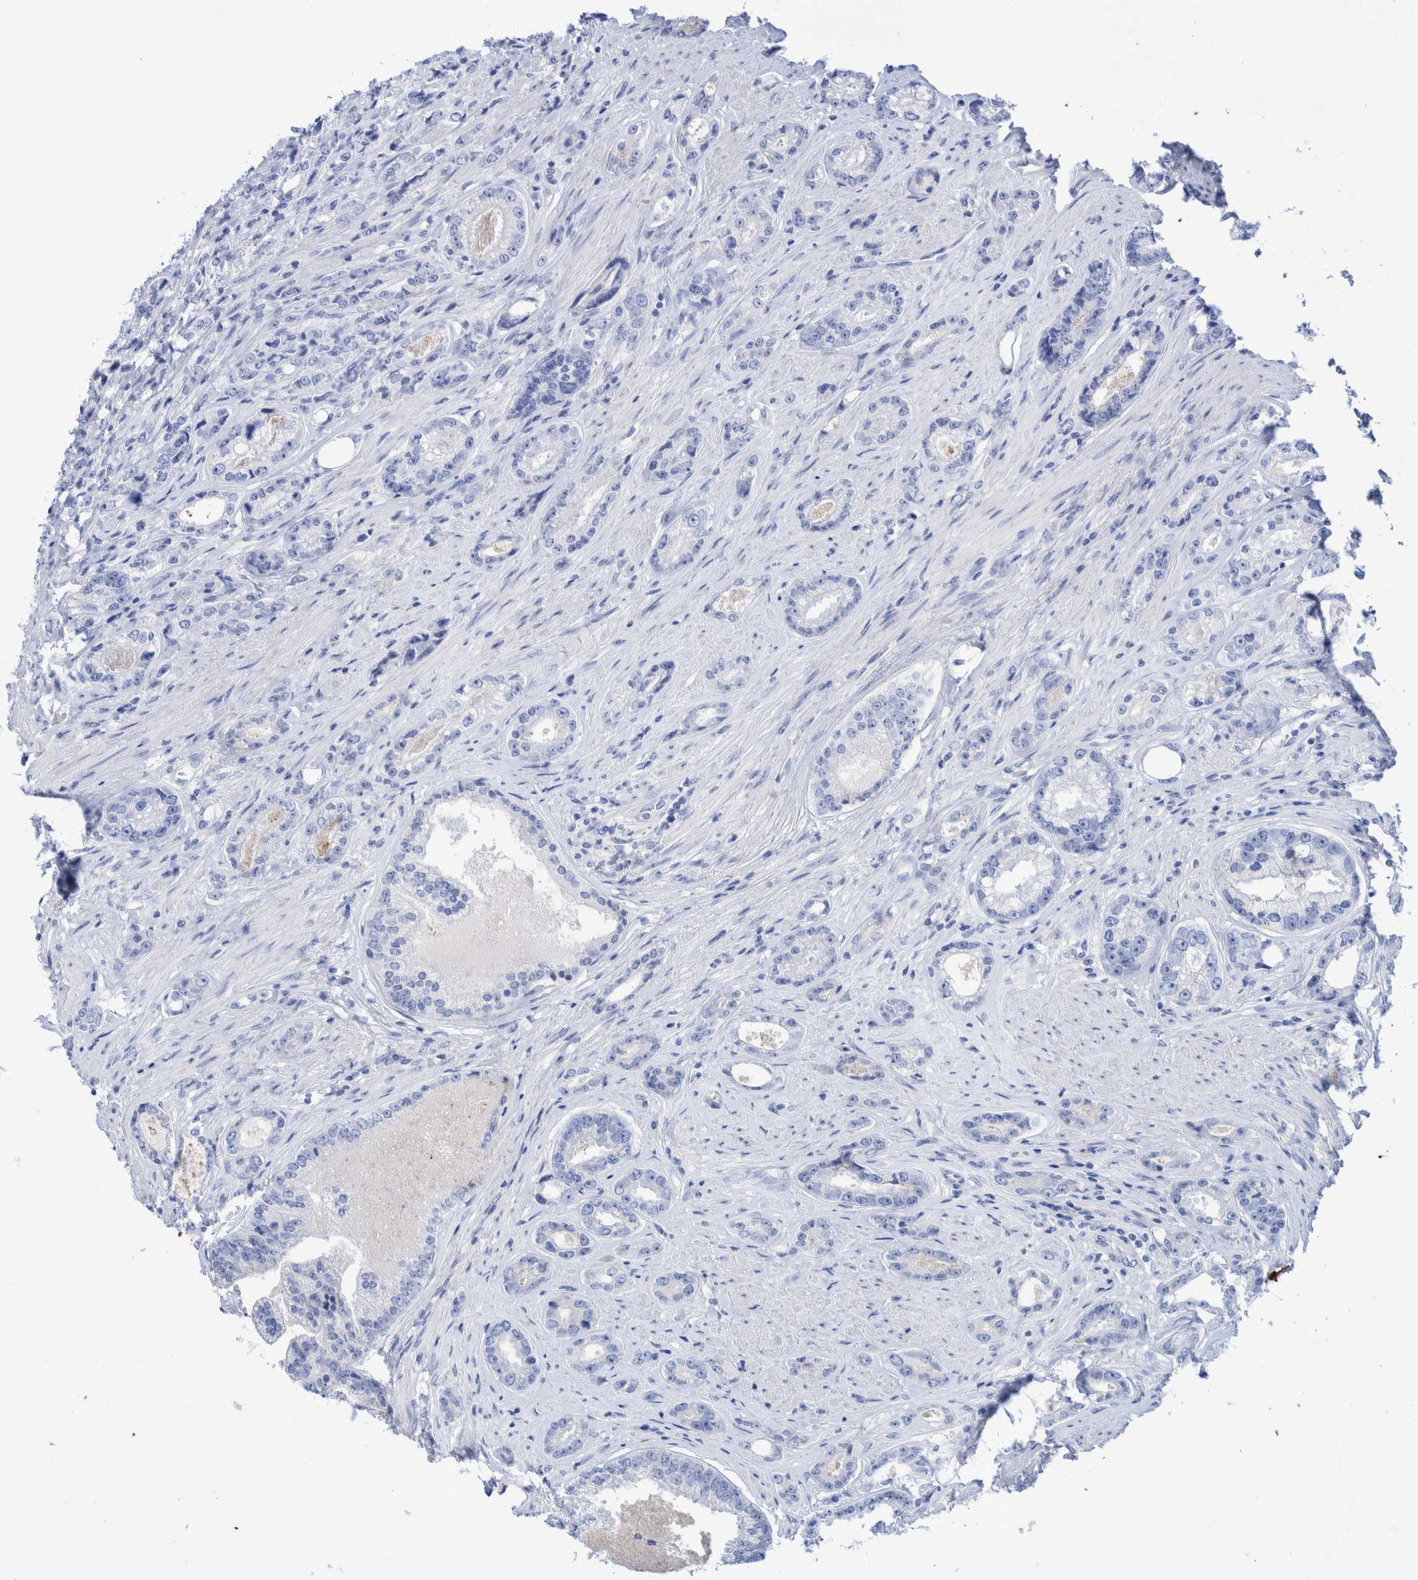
{"staining": {"intensity": "negative", "quantity": "none", "location": "none"}, "tissue": "prostate cancer", "cell_type": "Tumor cells", "image_type": "cancer", "snomed": [{"axis": "morphology", "description": "Adenocarcinoma, High grade"}, {"axis": "topography", "description": "Prostate"}], "caption": "Tumor cells show no significant positivity in high-grade adenocarcinoma (prostate). (DAB immunohistochemistry (IHC) with hematoxylin counter stain).", "gene": "PERP", "patient": {"sex": "male", "age": 61}}